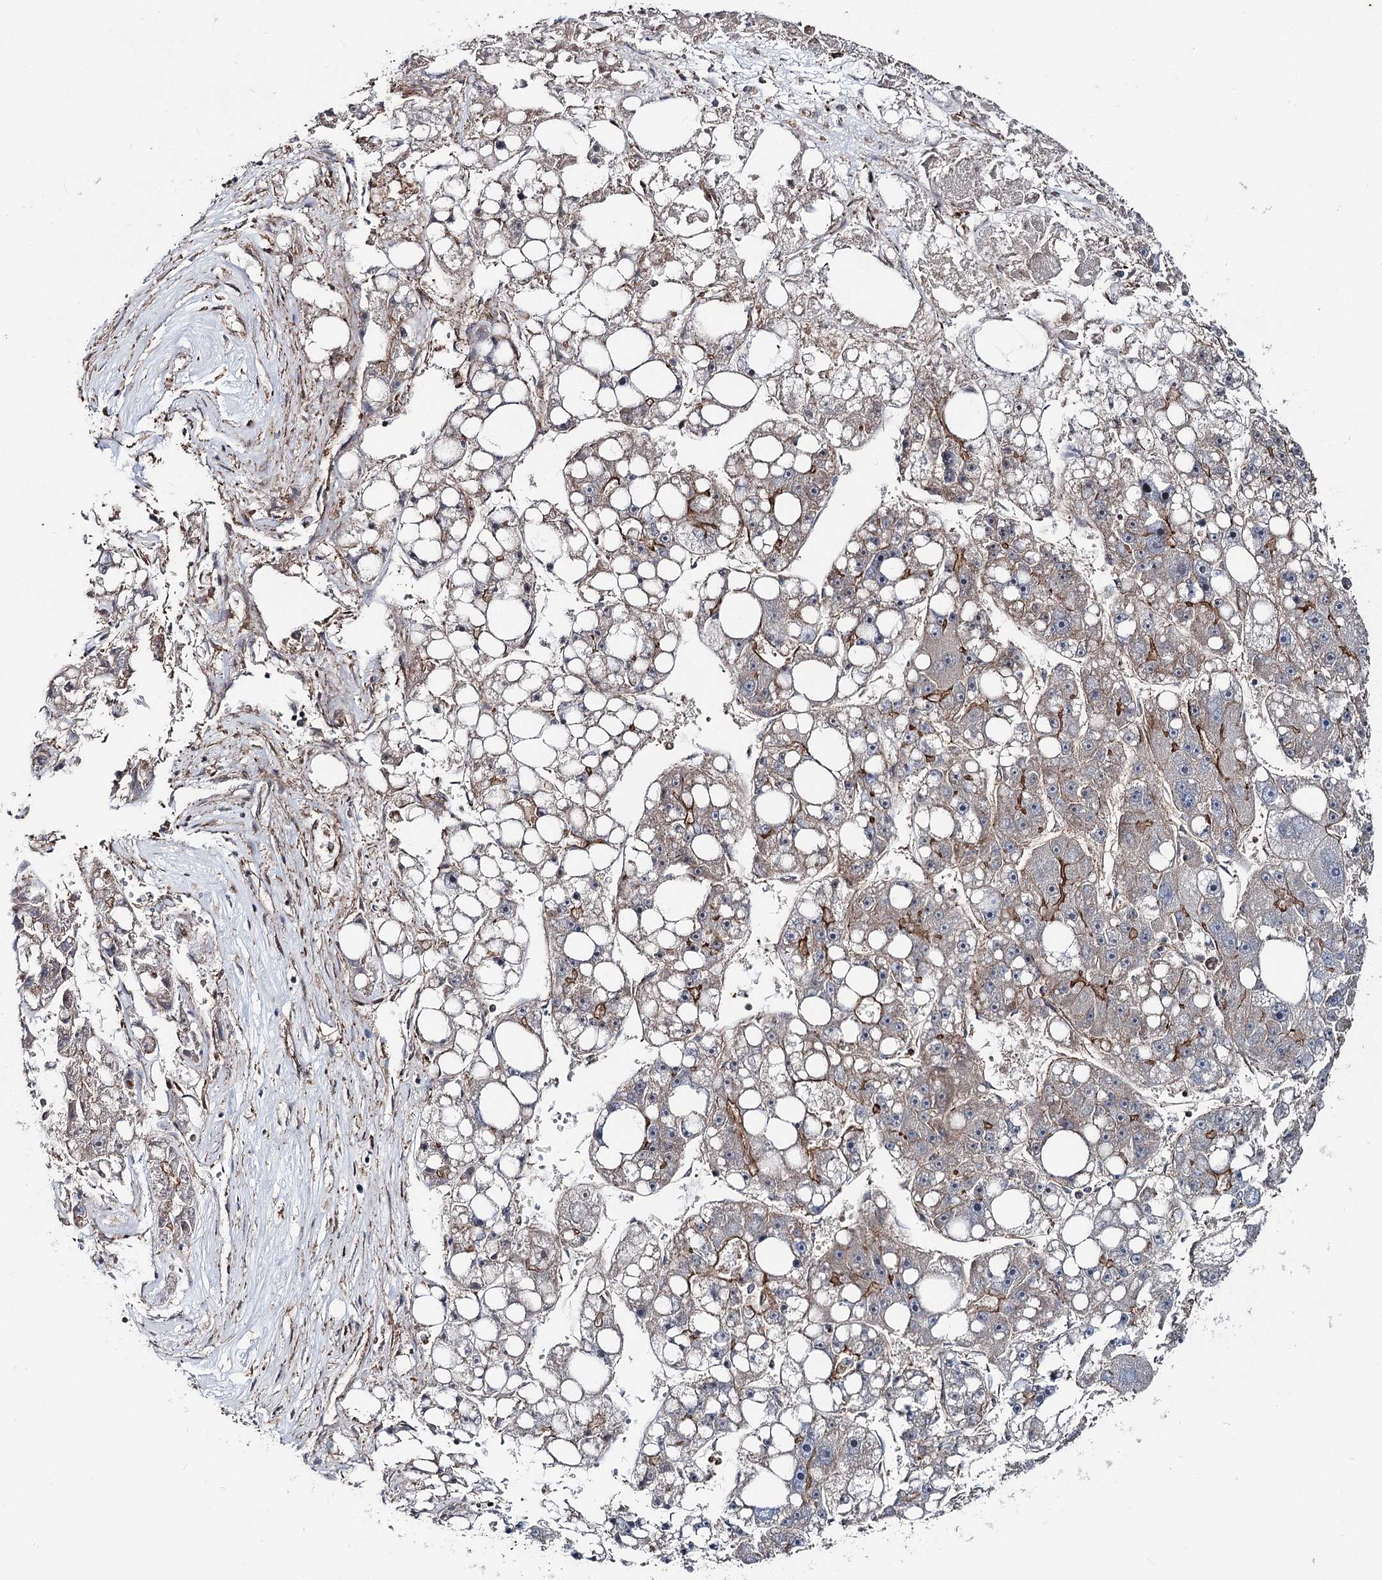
{"staining": {"intensity": "strong", "quantity": "<25%", "location": "cytoplasmic/membranous"}, "tissue": "liver cancer", "cell_type": "Tumor cells", "image_type": "cancer", "snomed": [{"axis": "morphology", "description": "Carcinoma, Hepatocellular, NOS"}, {"axis": "topography", "description": "Liver"}], "caption": "The photomicrograph shows staining of liver cancer (hepatocellular carcinoma), revealing strong cytoplasmic/membranous protein positivity (brown color) within tumor cells.", "gene": "ITFG2", "patient": {"sex": "female", "age": 61}}